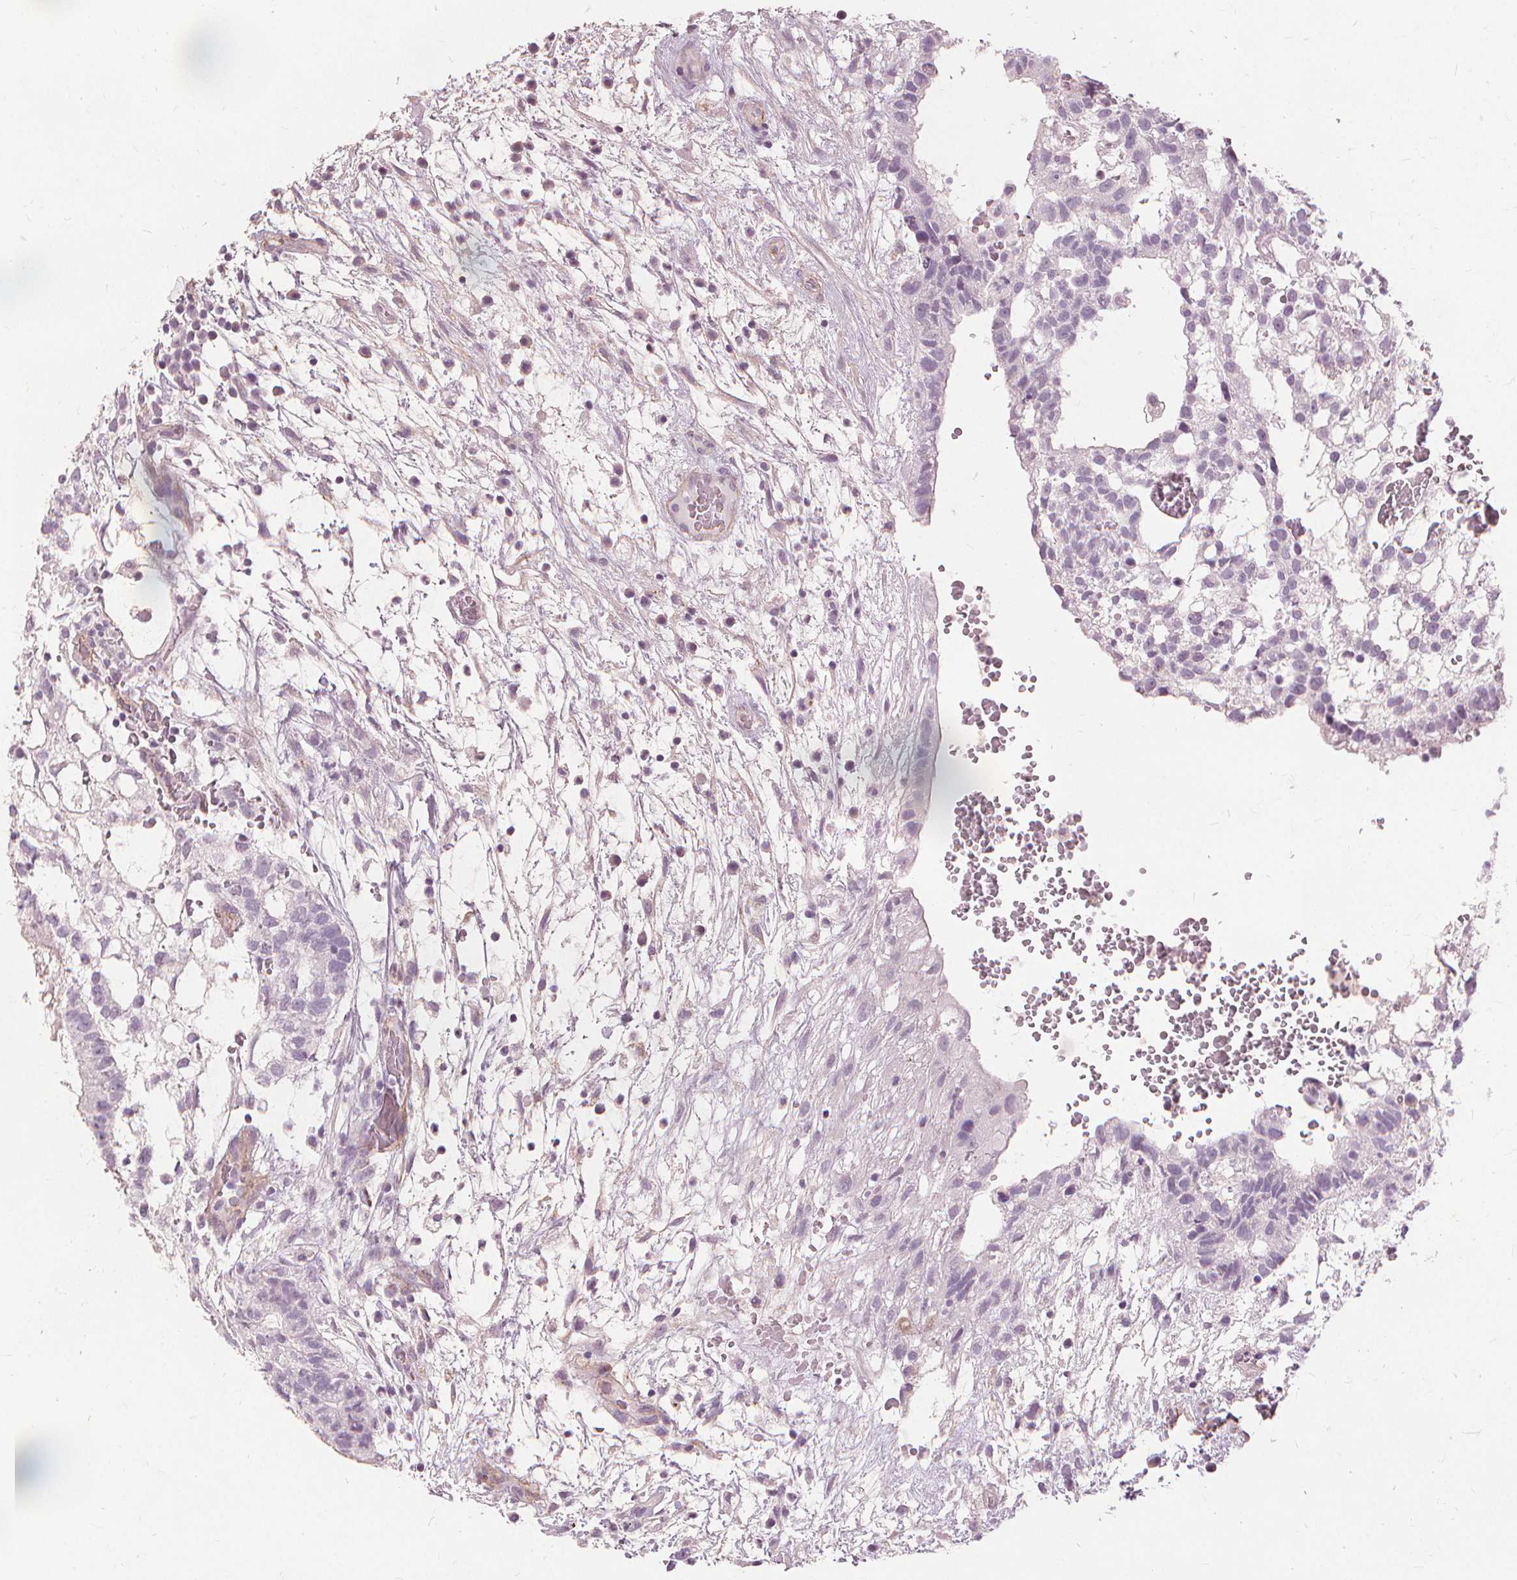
{"staining": {"intensity": "negative", "quantity": "none", "location": "none"}, "tissue": "testis cancer", "cell_type": "Tumor cells", "image_type": "cancer", "snomed": [{"axis": "morphology", "description": "Normal tissue, NOS"}, {"axis": "morphology", "description": "Carcinoma, Embryonal, NOS"}, {"axis": "topography", "description": "Testis"}], "caption": "Embryonal carcinoma (testis) was stained to show a protein in brown. There is no significant staining in tumor cells.", "gene": "SFTPD", "patient": {"sex": "male", "age": 32}}